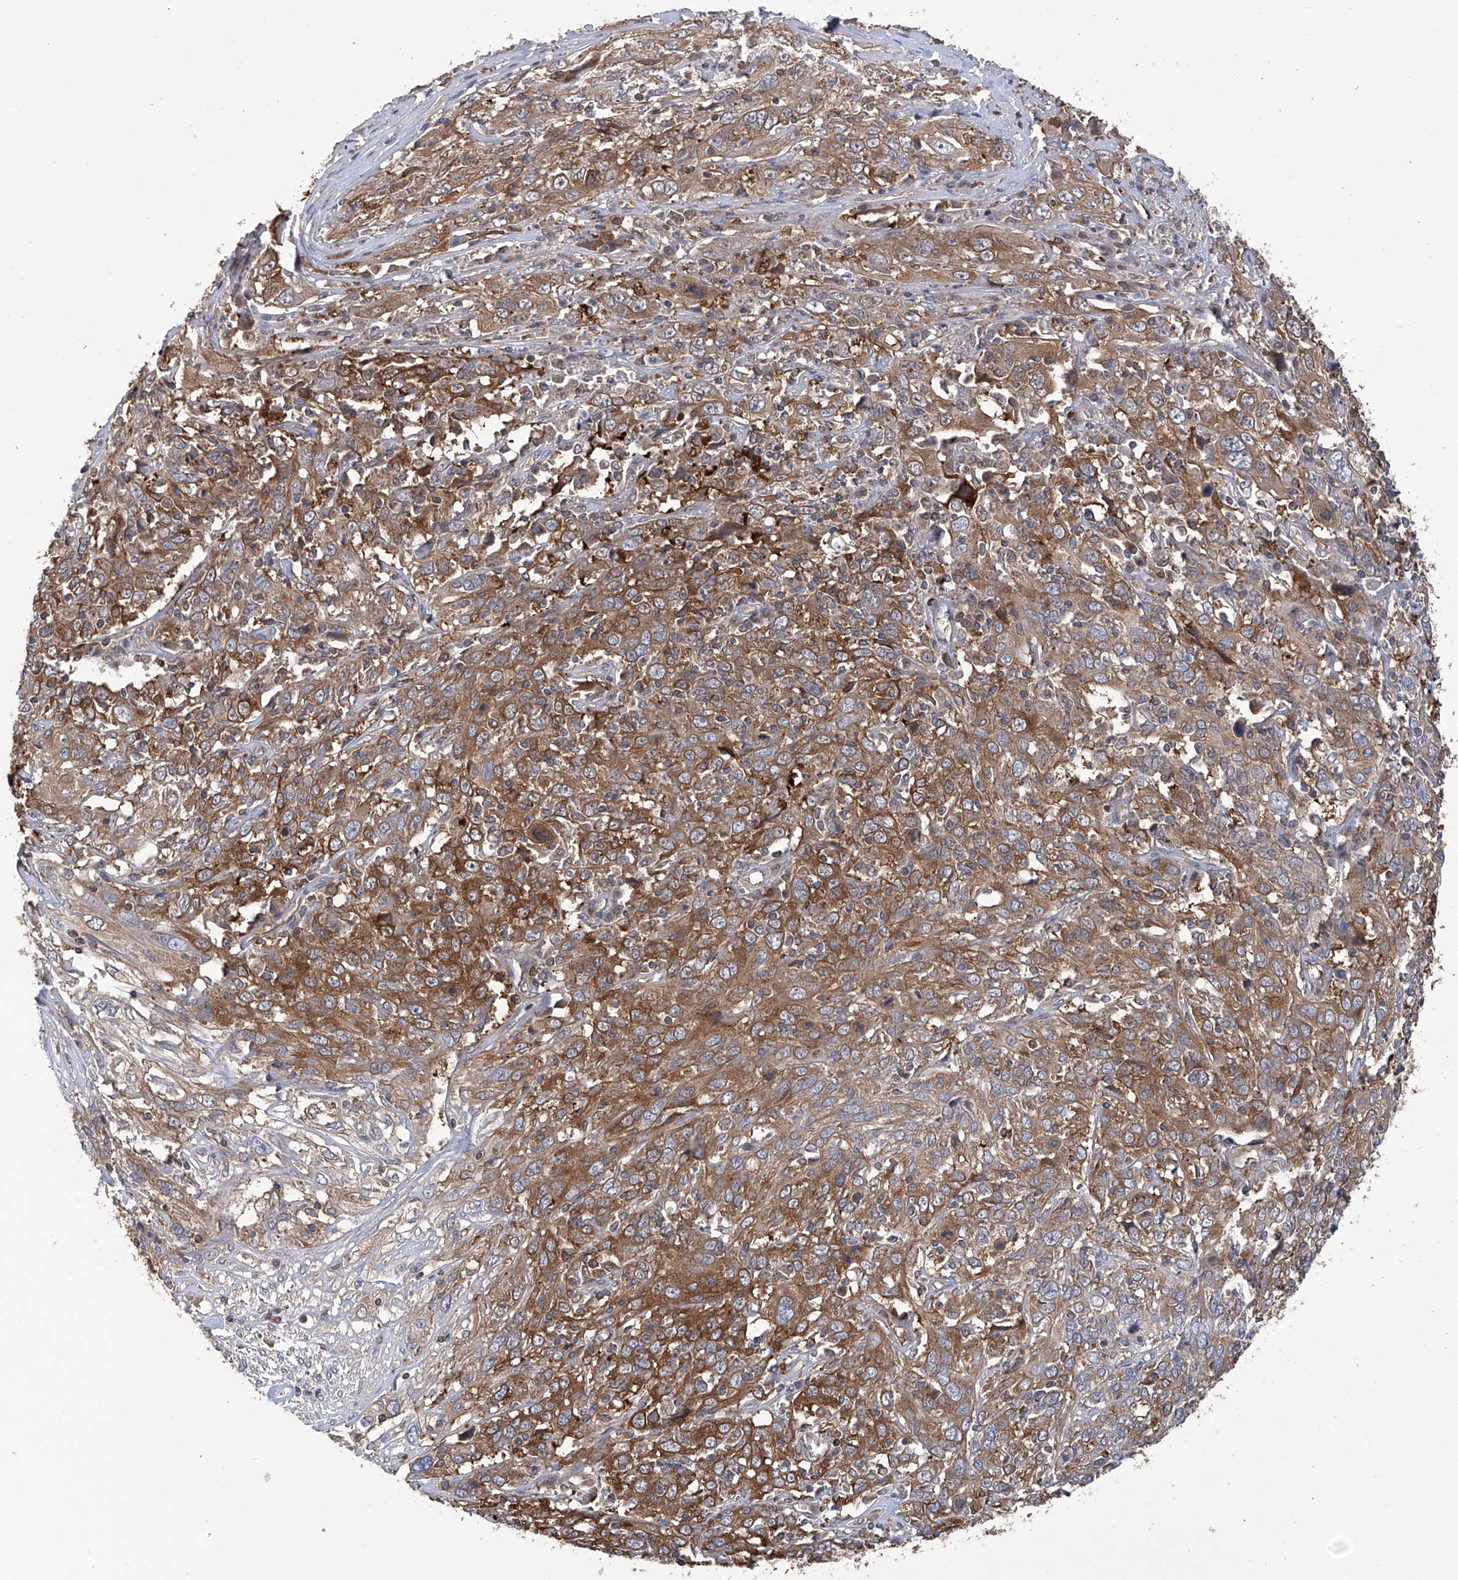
{"staining": {"intensity": "moderate", "quantity": ">75%", "location": "cytoplasmic/membranous"}, "tissue": "cervical cancer", "cell_type": "Tumor cells", "image_type": "cancer", "snomed": [{"axis": "morphology", "description": "Squamous cell carcinoma, NOS"}, {"axis": "topography", "description": "Cervix"}], "caption": "DAB immunohistochemical staining of cervical squamous cell carcinoma shows moderate cytoplasmic/membranous protein expression in about >75% of tumor cells.", "gene": "NUDT17", "patient": {"sex": "female", "age": 46}}